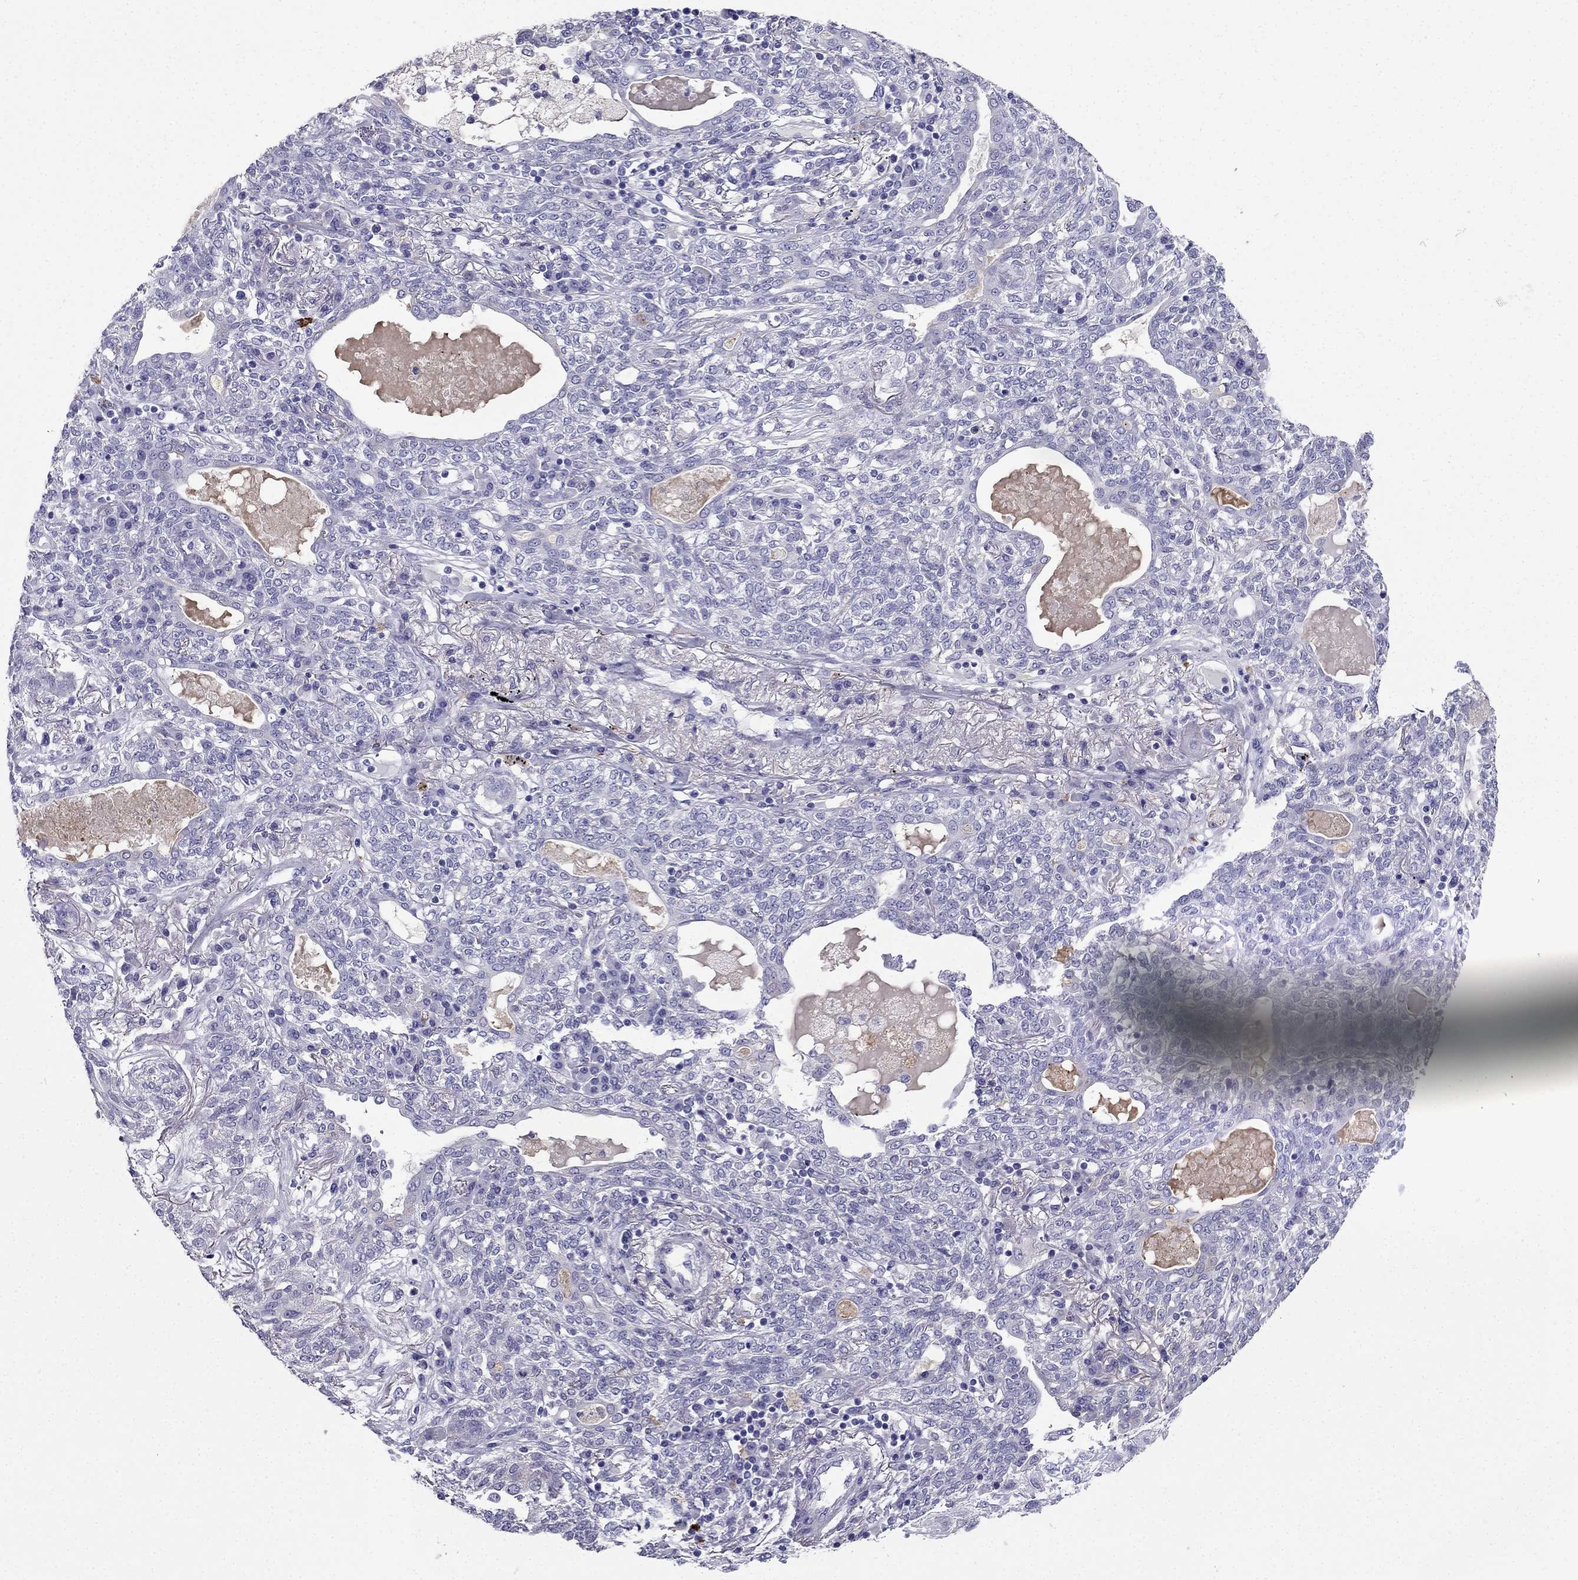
{"staining": {"intensity": "negative", "quantity": "none", "location": "none"}, "tissue": "lung cancer", "cell_type": "Tumor cells", "image_type": "cancer", "snomed": [{"axis": "morphology", "description": "Squamous cell carcinoma, NOS"}, {"axis": "topography", "description": "Lung"}], "caption": "Lung squamous cell carcinoma was stained to show a protein in brown. There is no significant positivity in tumor cells. (DAB IHC with hematoxylin counter stain).", "gene": "PTH", "patient": {"sex": "female", "age": 70}}